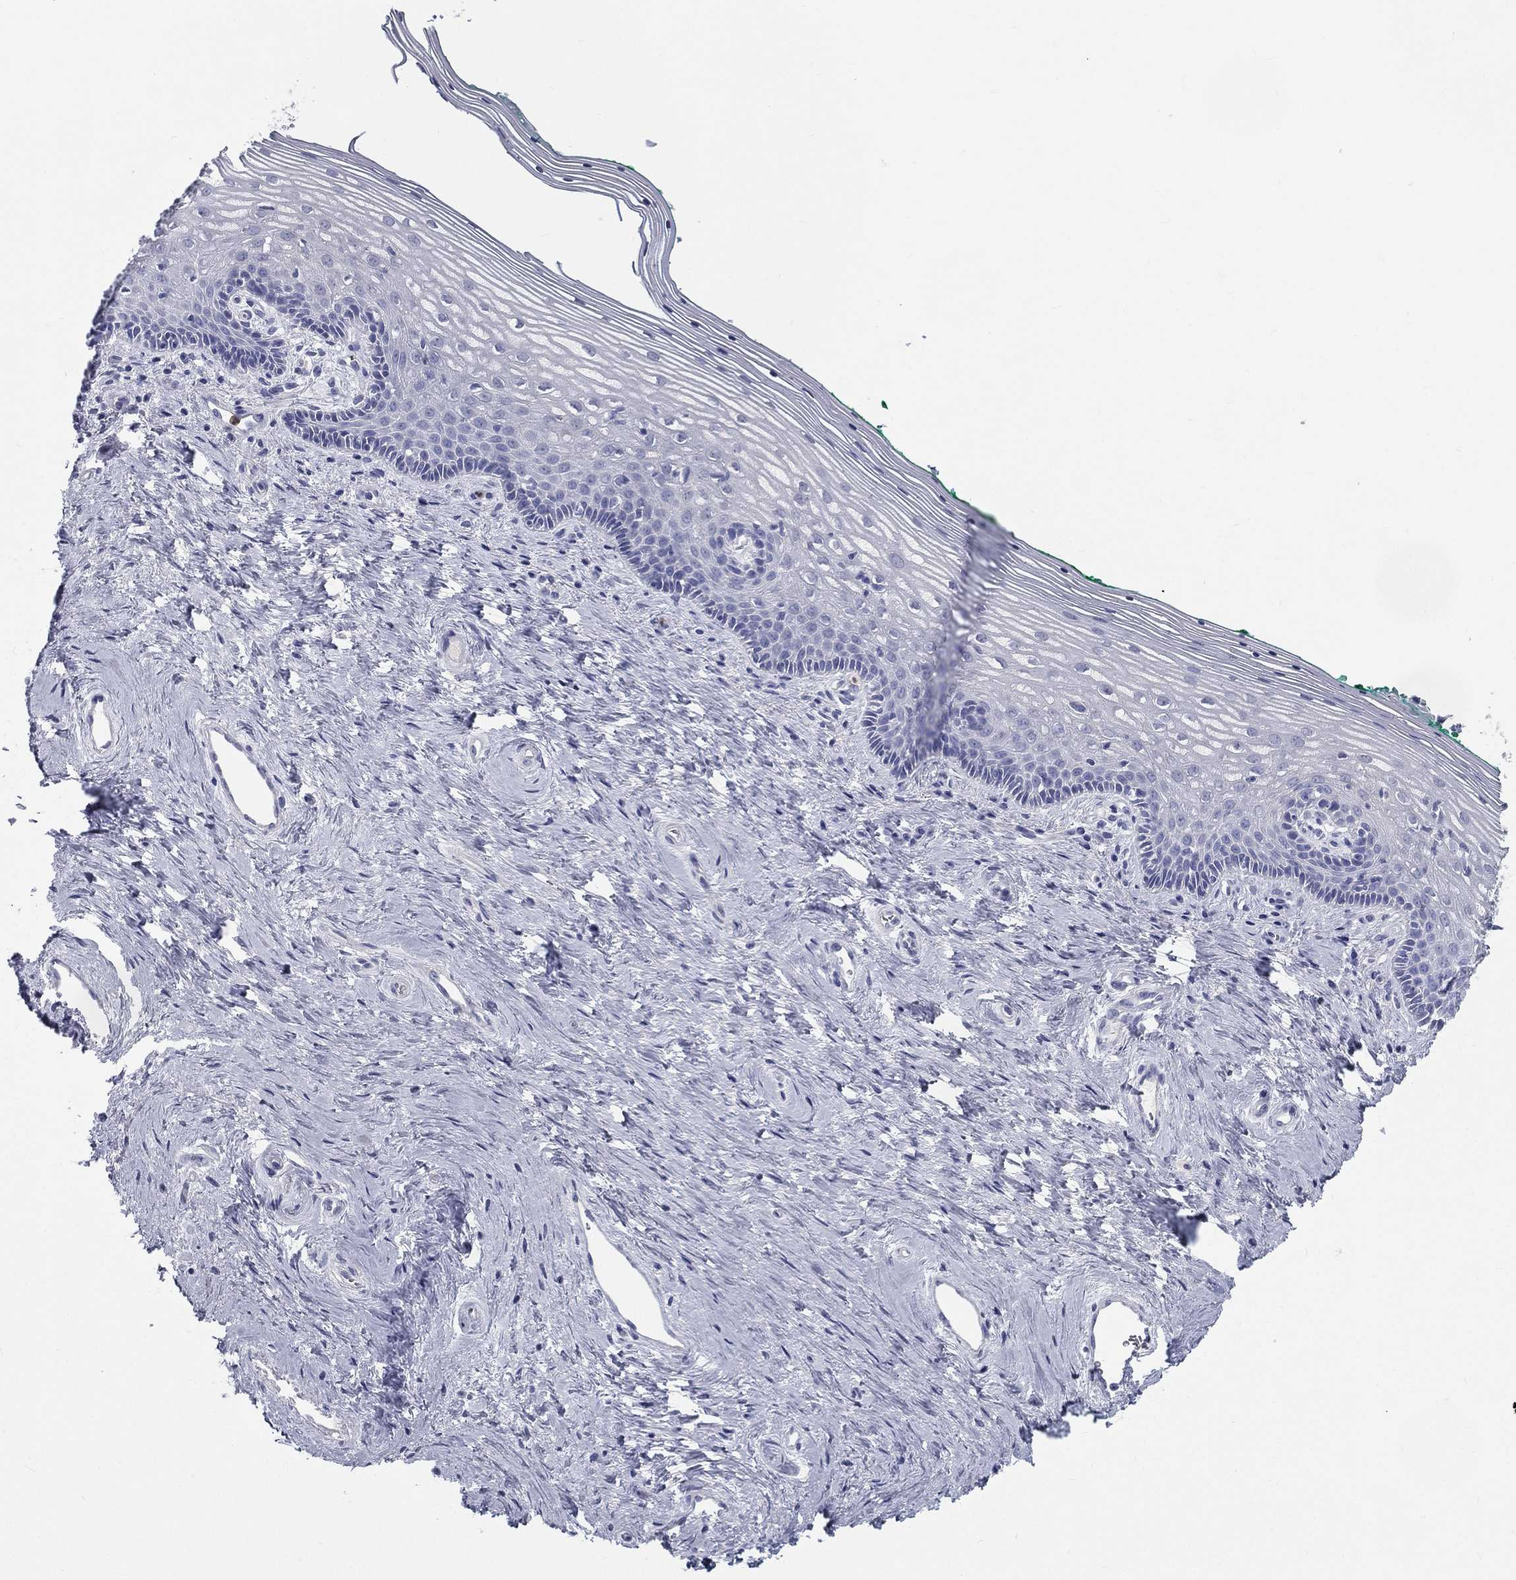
{"staining": {"intensity": "negative", "quantity": "none", "location": "none"}, "tissue": "vagina", "cell_type": "Squamous epithelial cells", "image_type": "normal", "snomed": [{"axis": "morphology", "description": "Normal tissue, NOS"}, {"axis": "topography", "description": "Vagina"}], "caption": "Immunohistochemical staining of normal human vagina demonstrates no significant staining in squamous epithelial cells.", "gene": "DEFB121", "patient": {"sex": "female", "age": 45}}